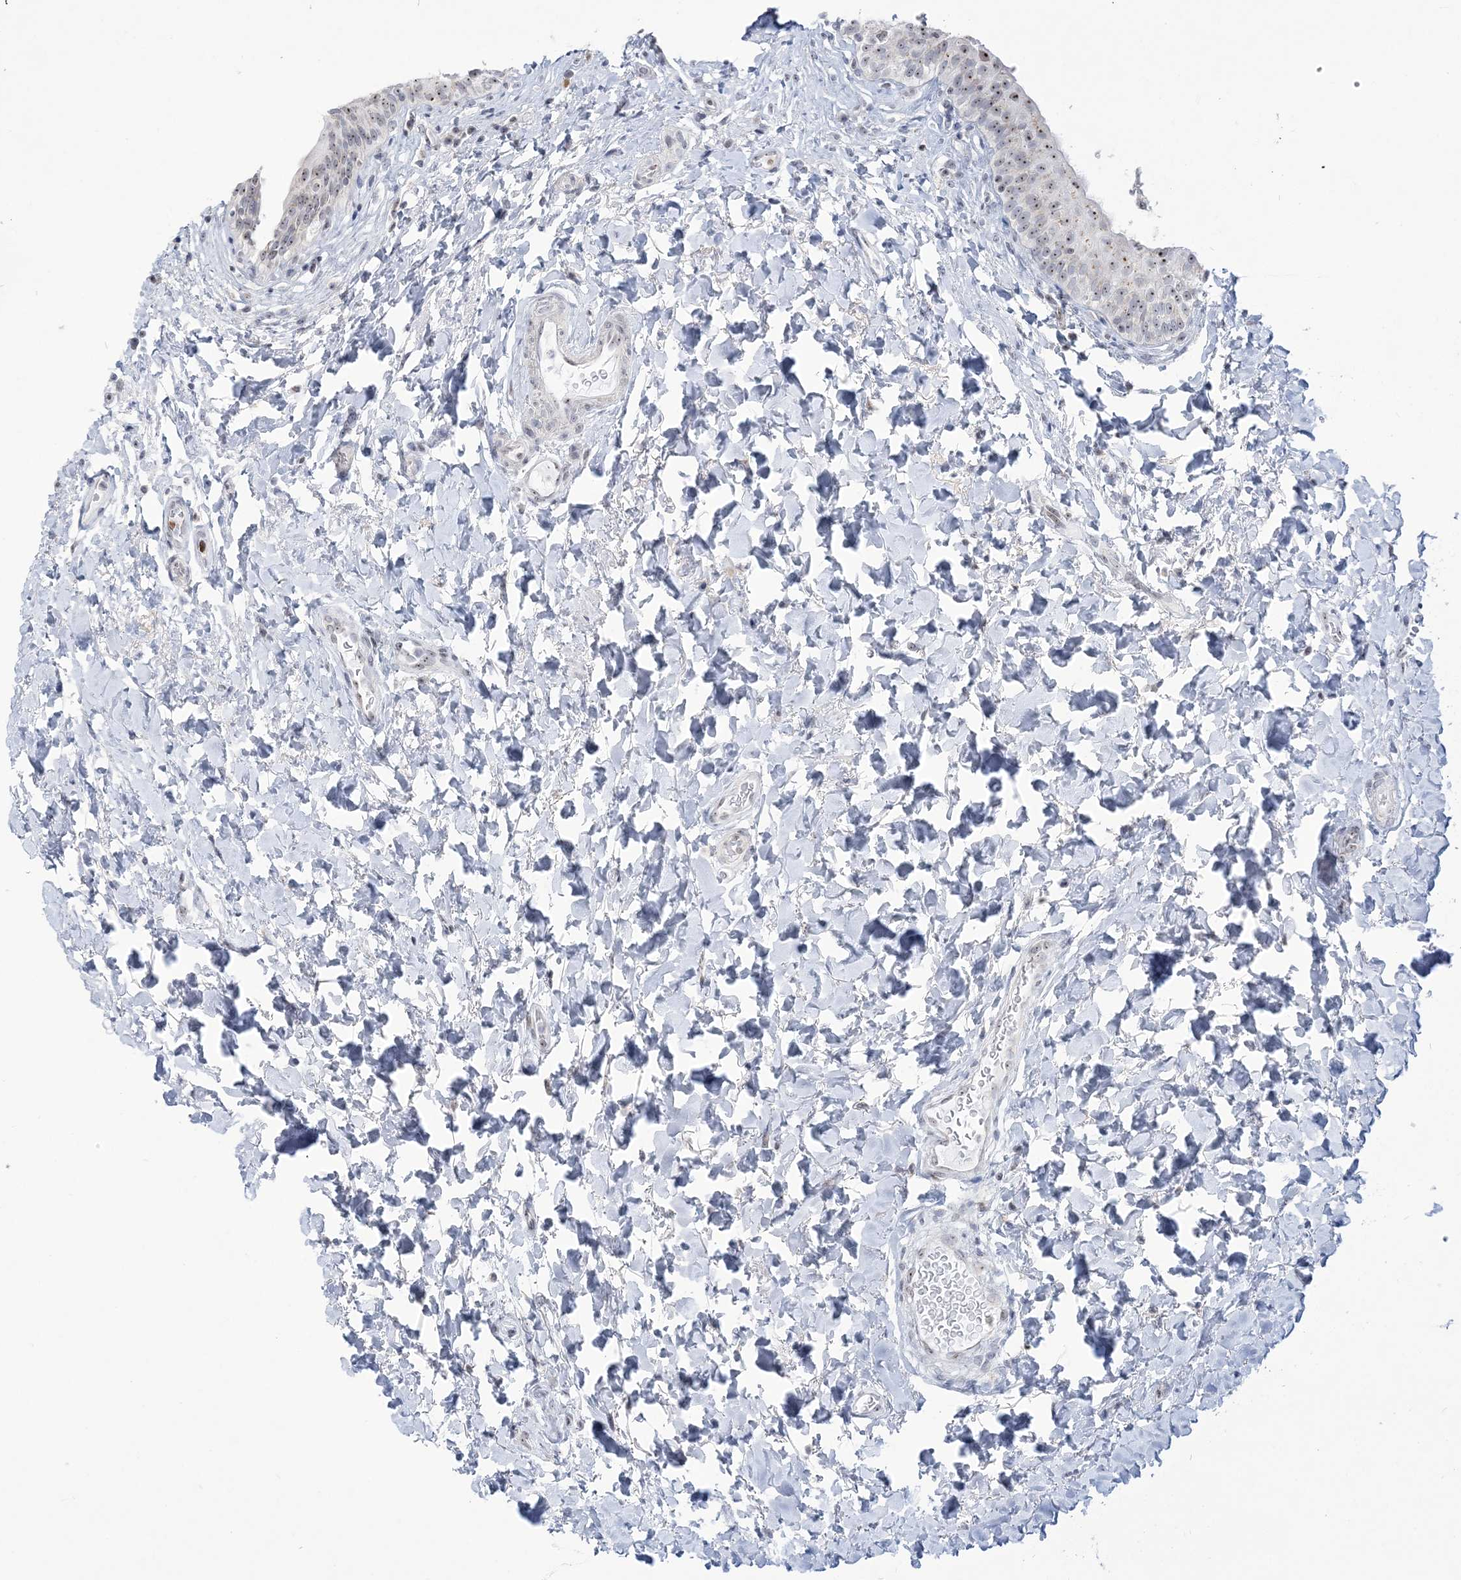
{"staining": {"intensity": "strong", "quantity": ">75%", "location": "nuclear"}, "tissue": "urinary bladder", "cell_type": "Urothelial cells", "image_type": "normal", "snomed": [{"axis": "morphology", "description": "Normal tissue, NOS"}, {"axis": "topography", "description": "Urinary bladder"}], "caption": "Immunohistochemistry image of benign urinary bladder: urinary bladder stained using IHC displays high levels of strong protein expression localized specifically in the nuclear of urothelial cells, appearing as a nuclear brown color.", "gene": "DDX21", "patient": {"sex": "male", "age": 83}}